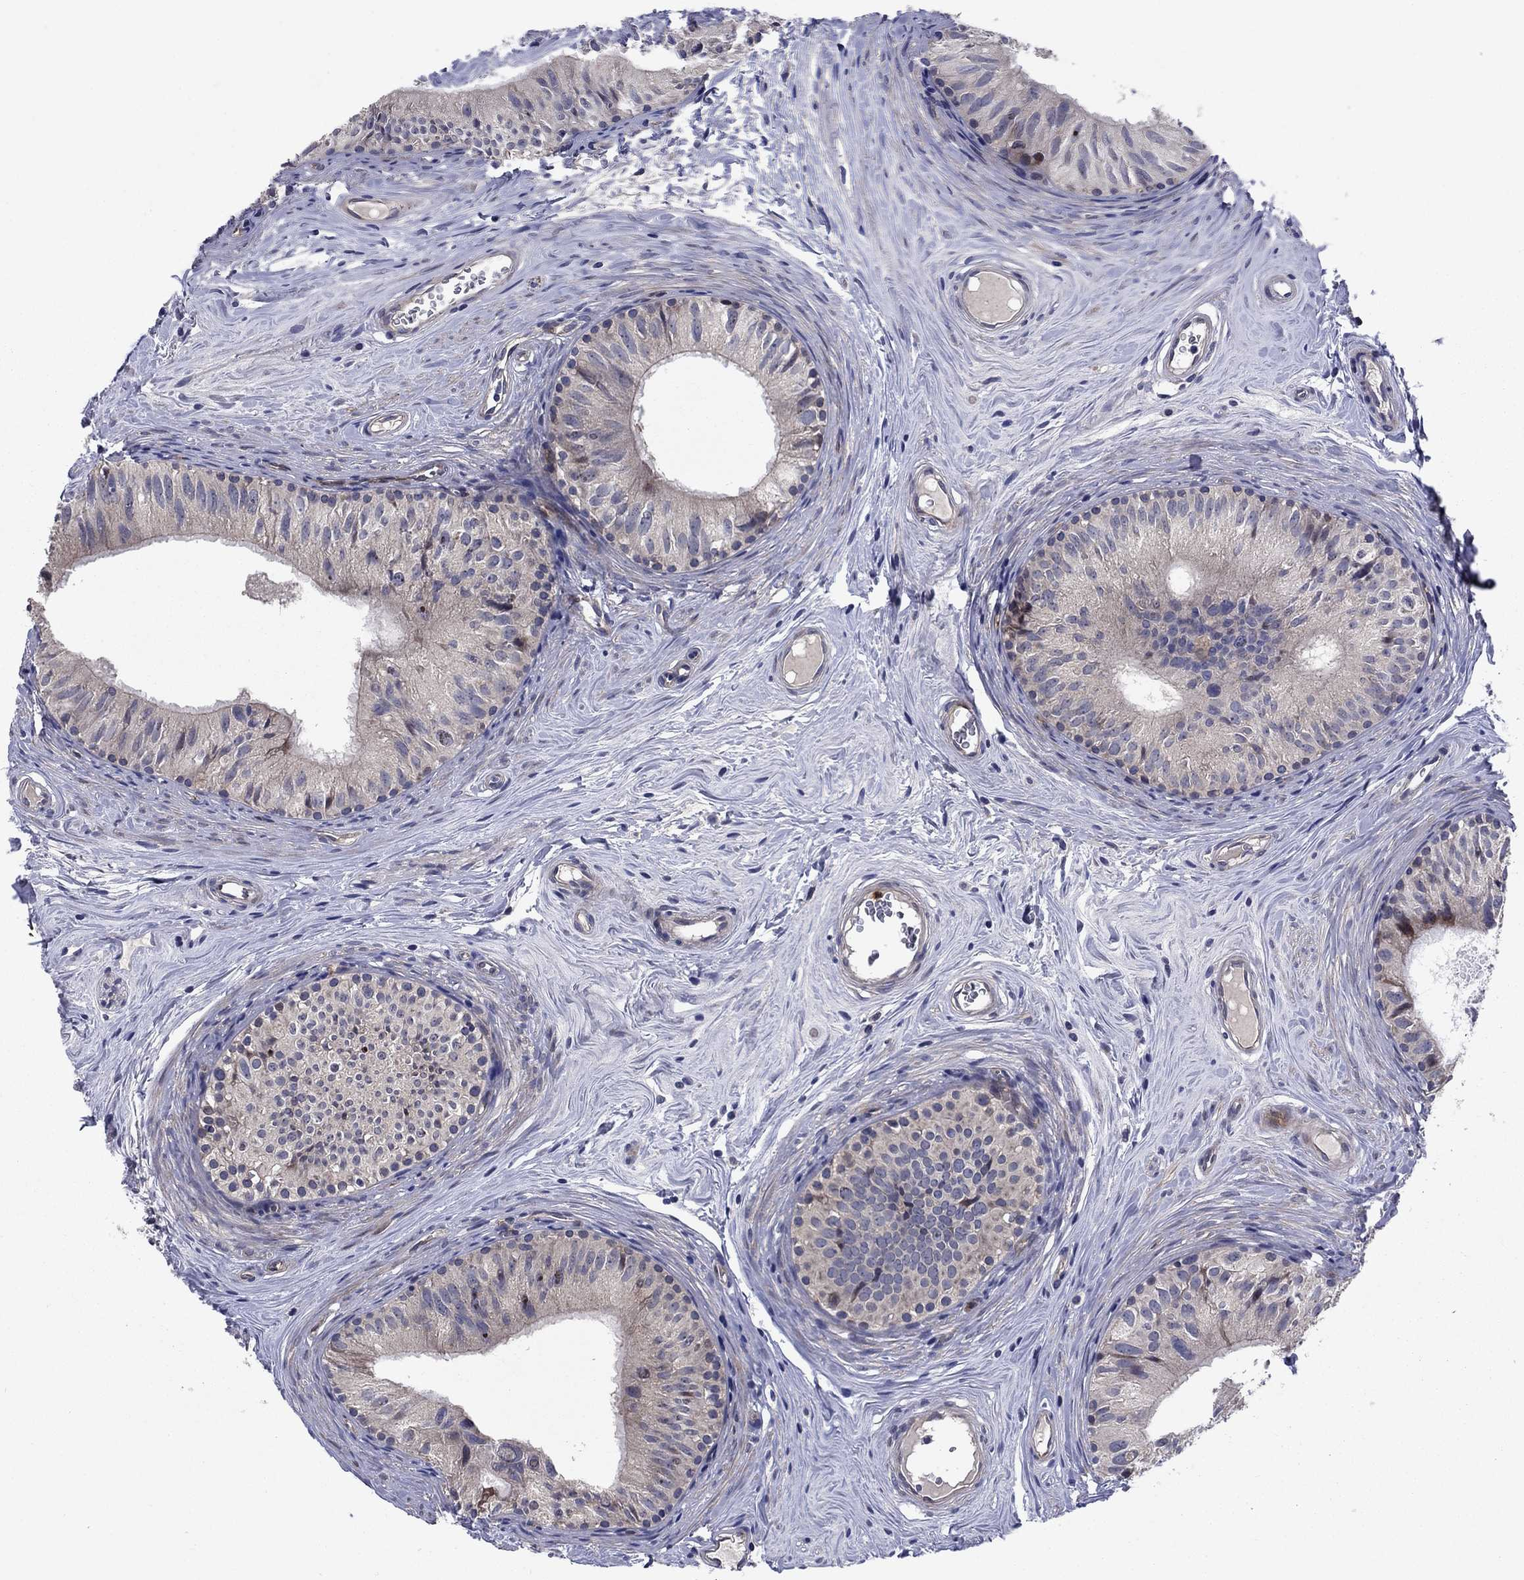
{"staining": {"intensity": "negative", "quantity": "none", "location": "none"}, "tissue": "epididymis", "cell_type": "Glandular cells", "image_type": "normal", "snomed": [{"axis": "morphology", "description": "Normal tissue, NOS"}, {"axis": "topography", "description": "Epididymis"}], "caption": "DAB immunohistochemical staining of benign human epididymis demonstrates no significant expression in glandular cells. (DAB (3,3'-diaminobenzidine) IHC visualized using brightfield microscopy, high magnification).", "gene": "MSRB1", "patient": {"sex": "male", "age": 52}}